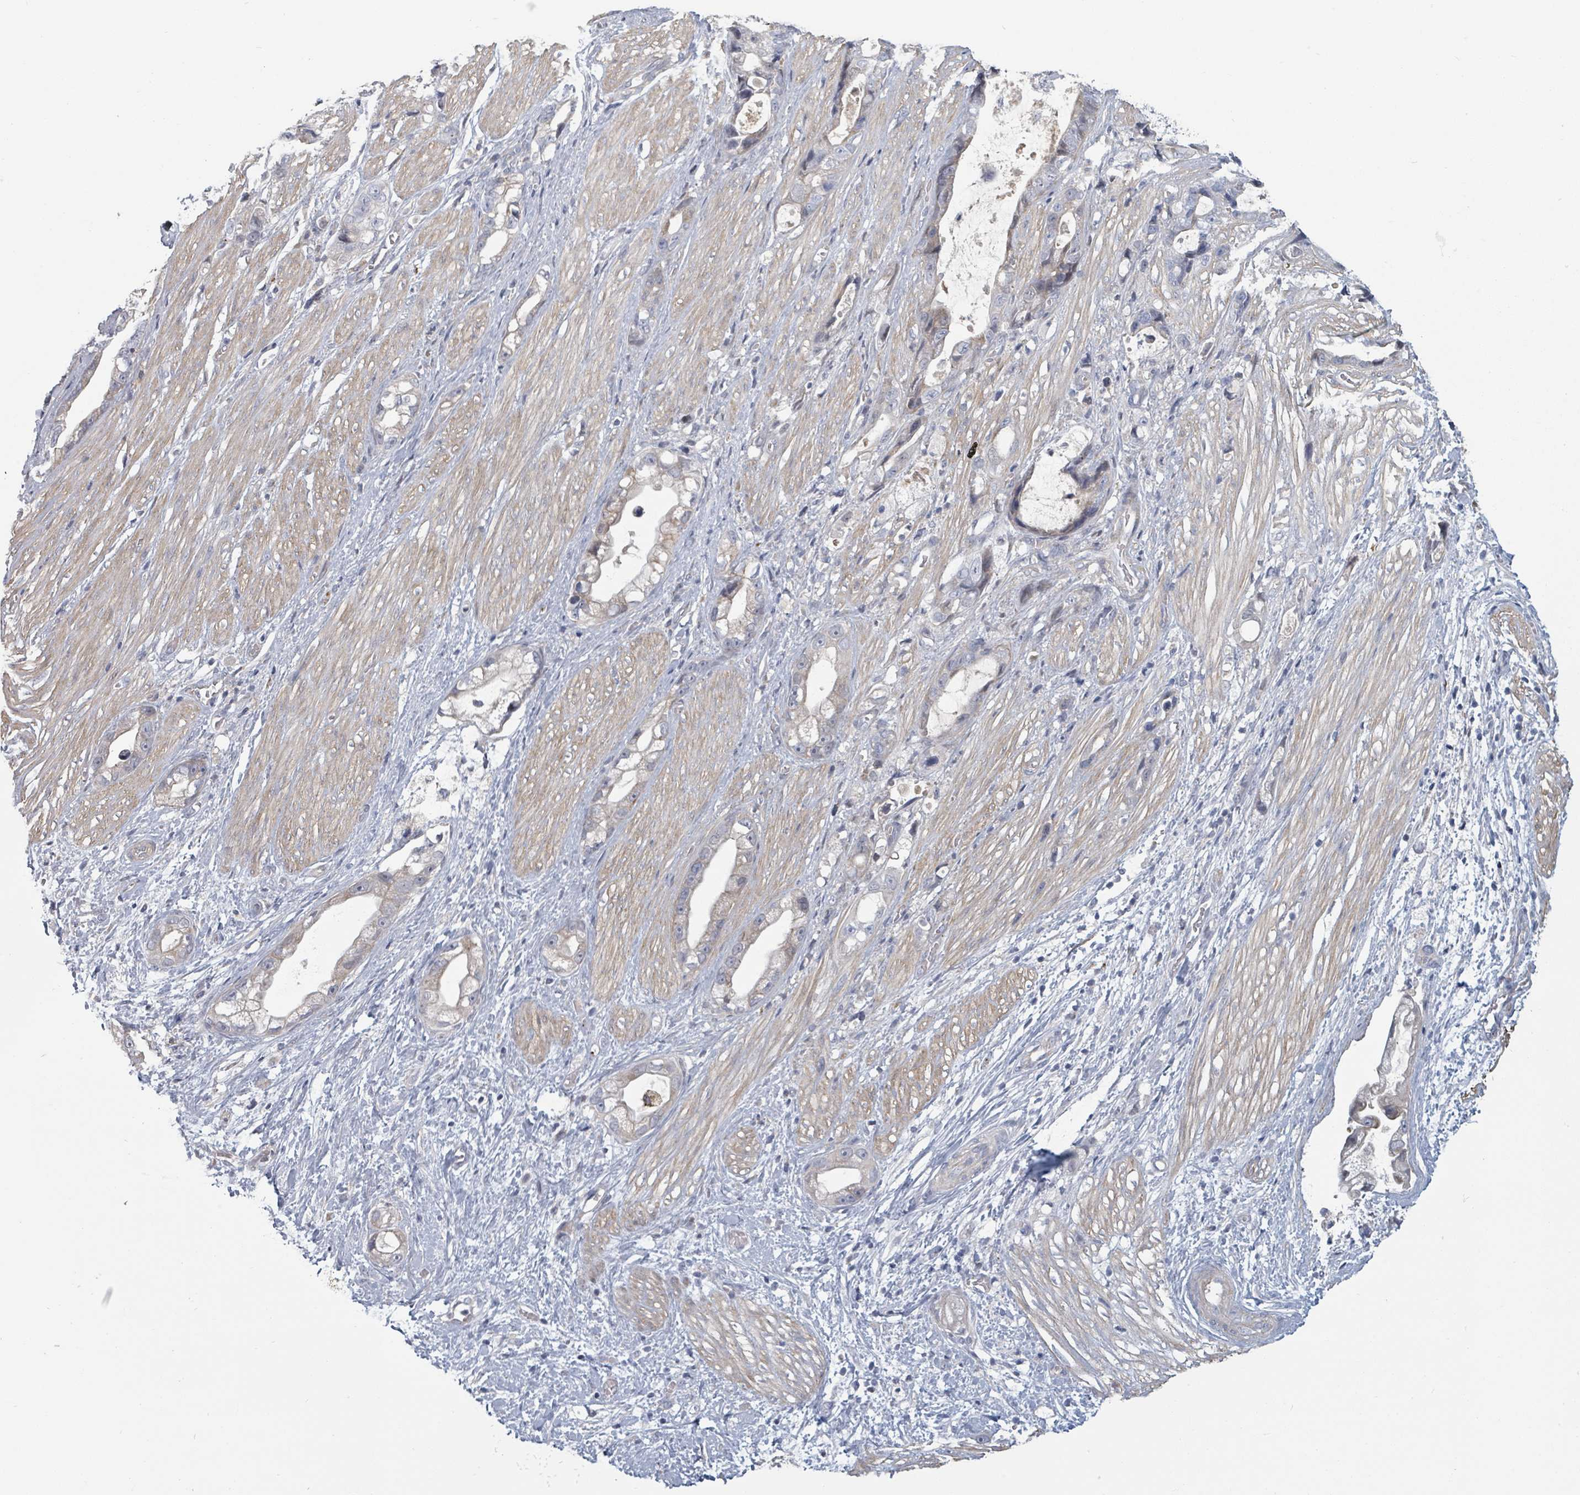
{"staining": {"intensity": "weak", "quantity": "<25%", "location": "cytoplasmic/membranous"}, "tissue": "stomach cancer", "cell_type": "Tumor cells", "image_type": "cancer", "snomed": [{"axis": "morphology", "description": "Adenocarcinoma, NOS"}, {"axis": "topography", "description": "Stomach"}], "caption": "The IHC image has no significant expression in tumor cells of stomach cancer (adenocarcinoma) tissue. (DAB immunohistochemistry (IHC), high magnification).", "gene": "GABBR1", "patient": {"sex": "male", "age": 55}}